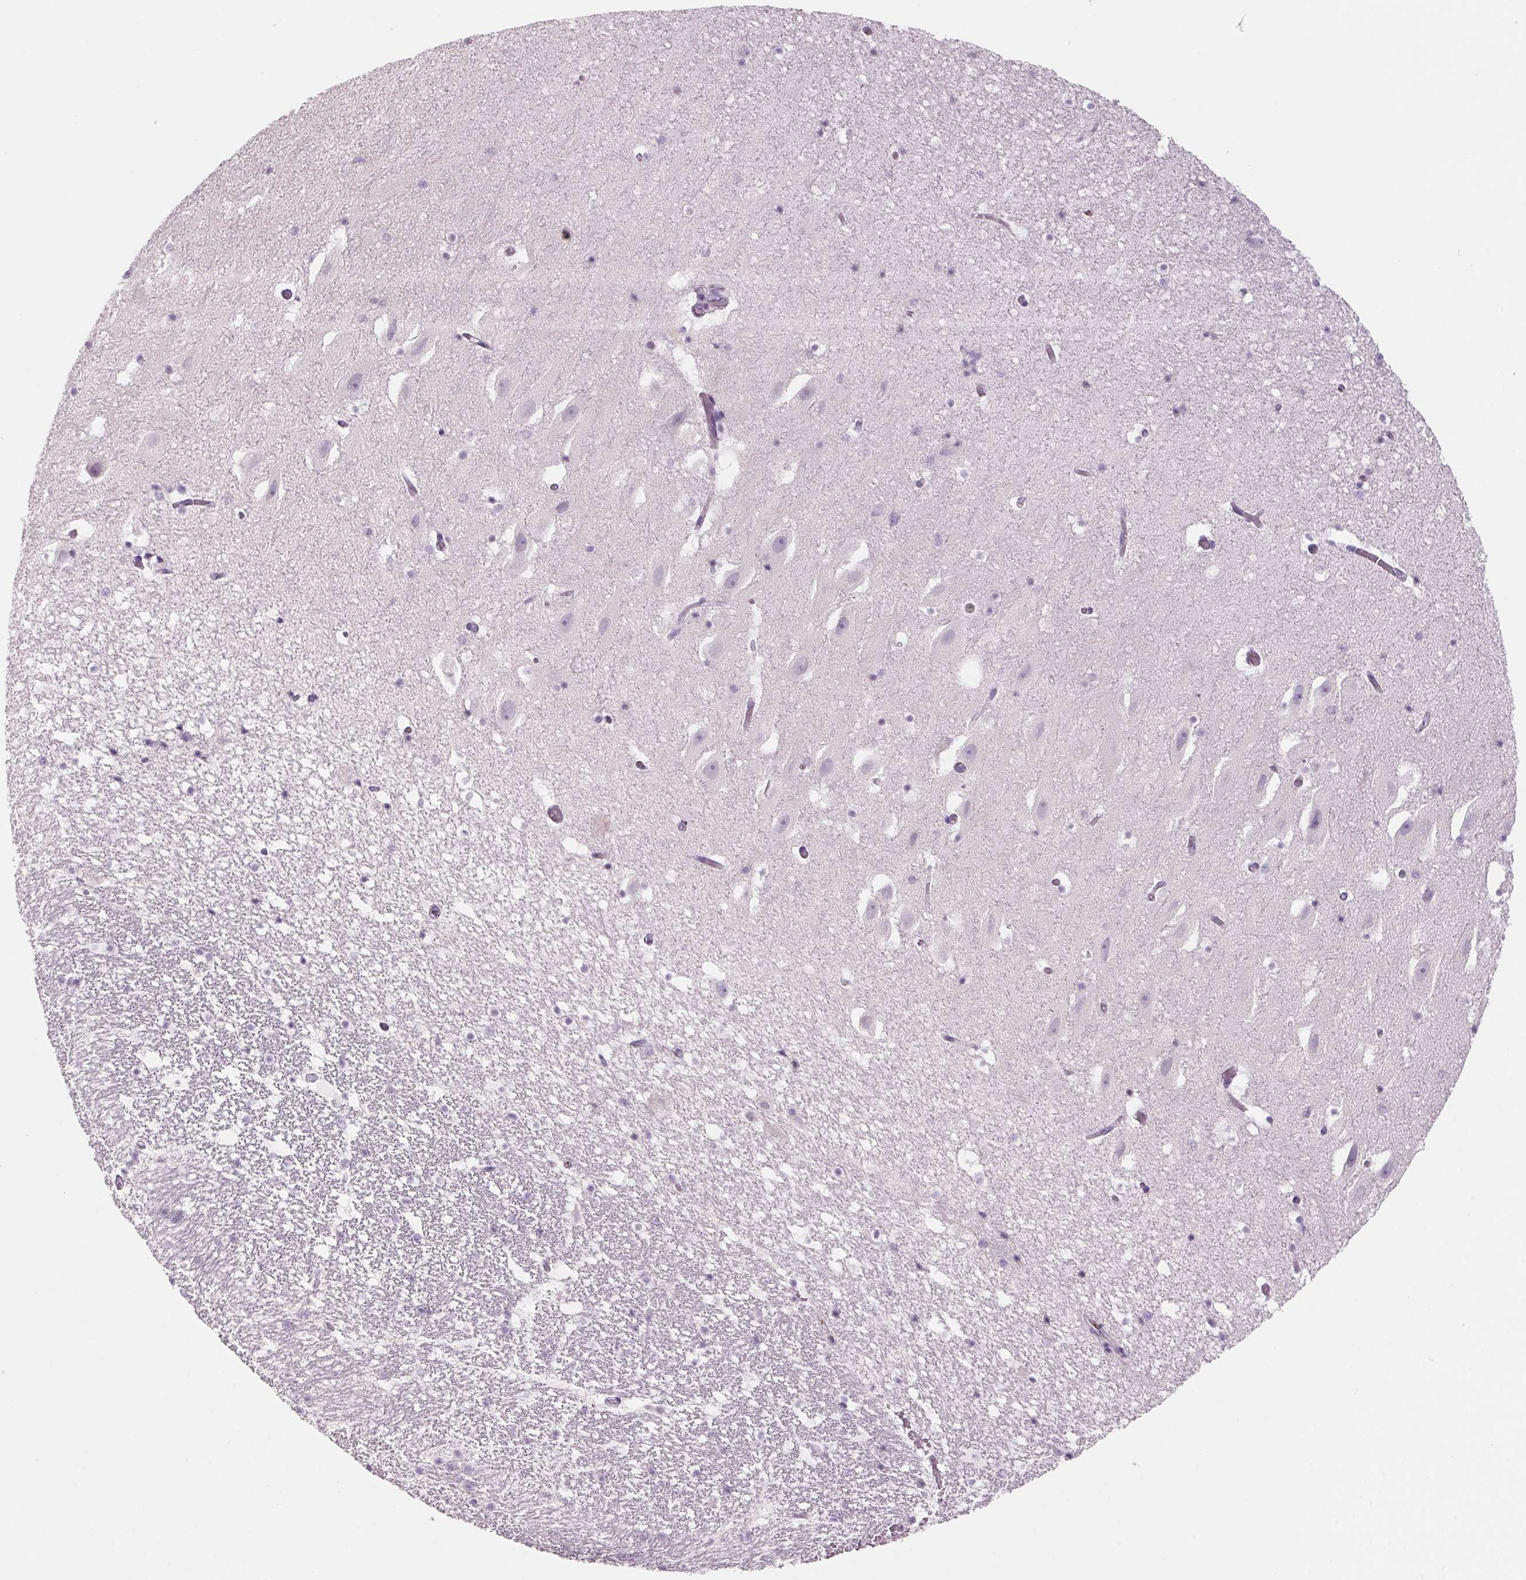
{"staining": {"intensity": "negative", "quantity": "none", "location": "none"}, "tissue": "hippocampus", "cell_type": "Glial cells", "image_type": "normal", "snomed": [{"axis": "morphology", "description": "Normal tissue, NOS"}, {"axis": "topography", "description": "Hippocampus"}], "caption": "IHC image of unremarkable hippocampus: human hippocampus stained with DAB shows no significant protein positivity in glial cells.", "gene": "ADAM20", "patient": {"sex": "male", "age": 26}}